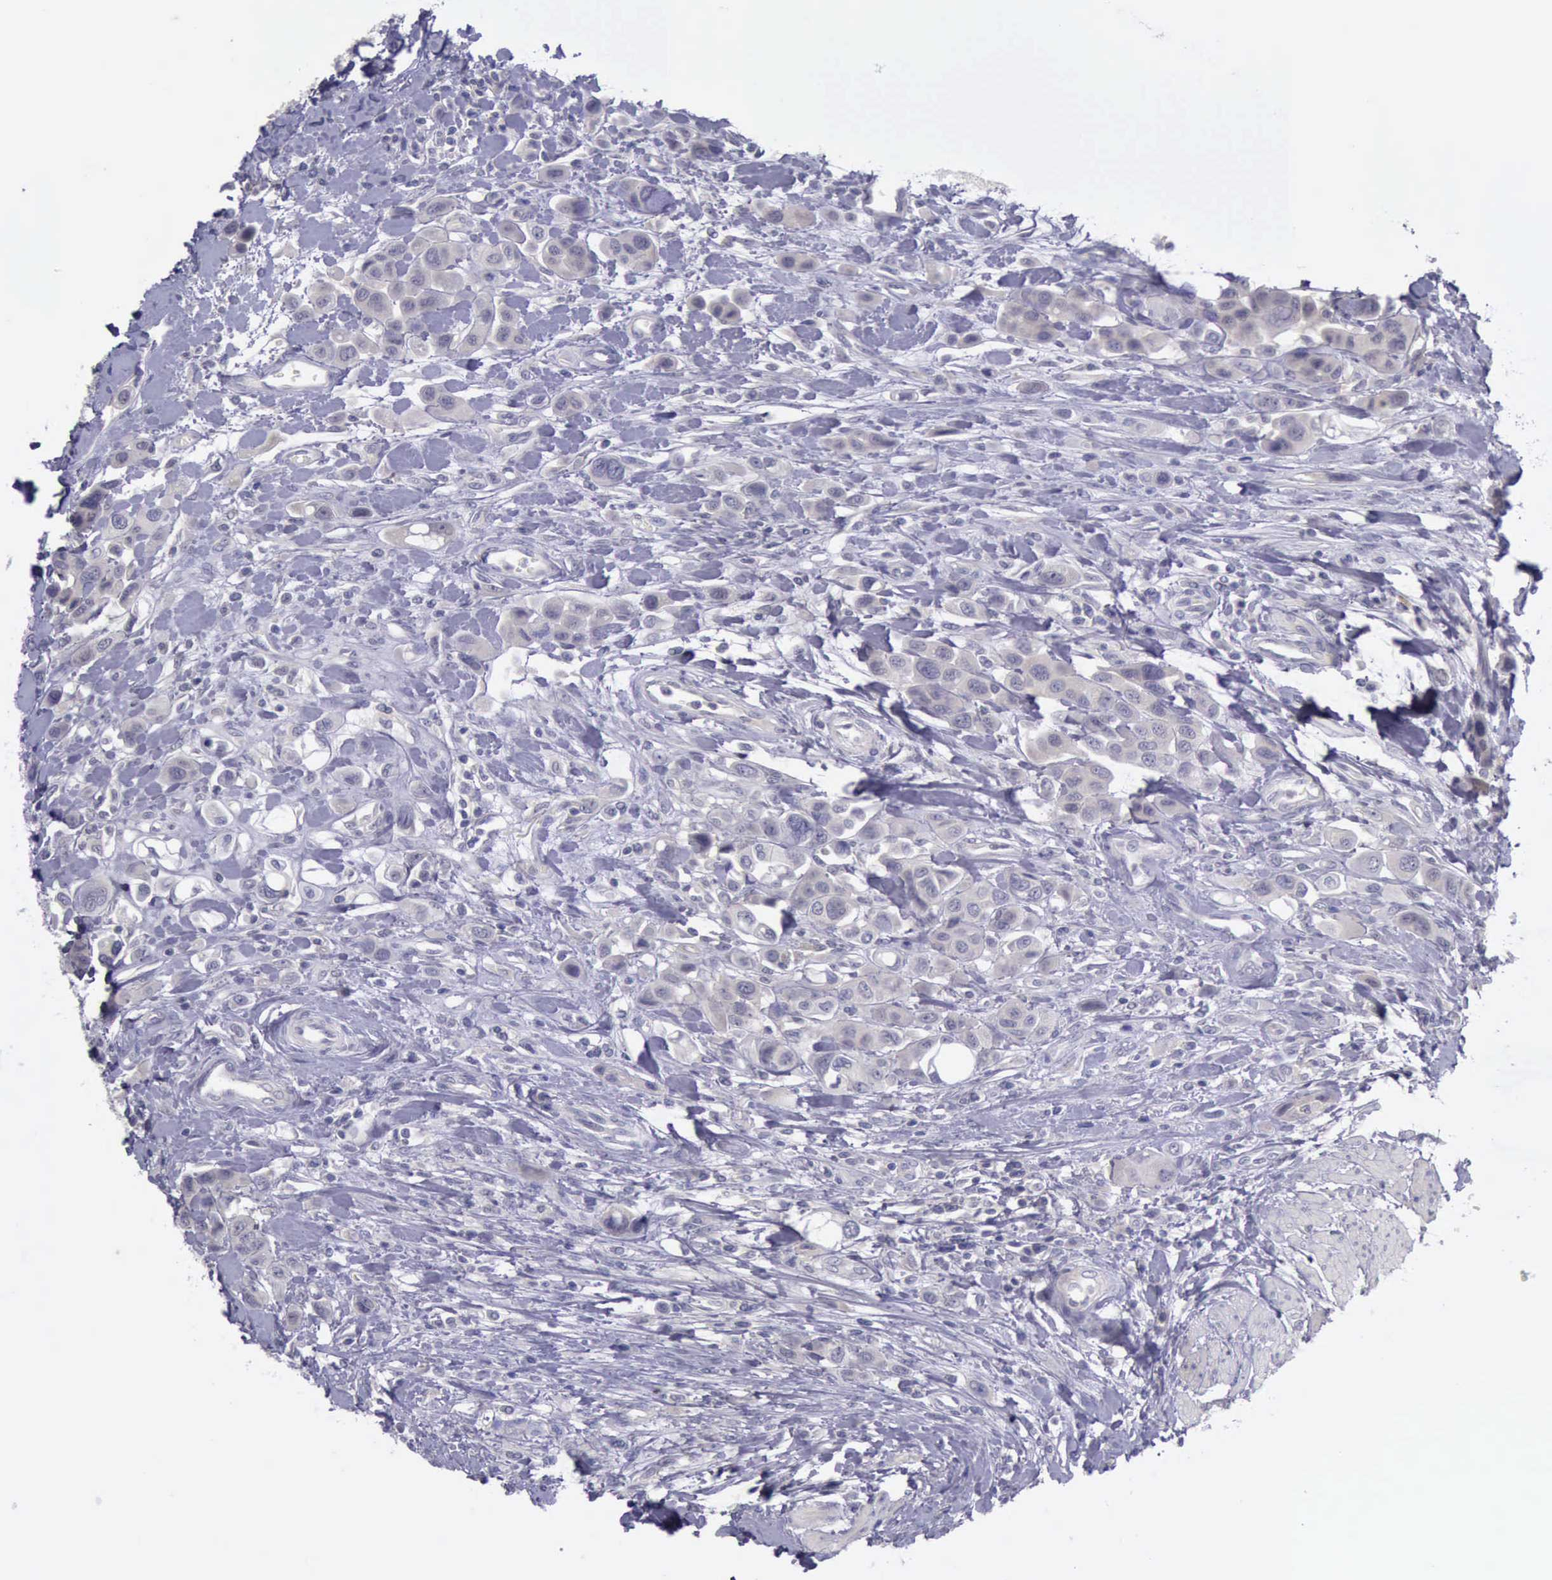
{"staining": {"intensity": "negative", "quantity": "none", "location": "none"}, "tissue": "urothelial cancer", "cell_type": "Tumor cells", "image_type": "cancer", "snomed": [{"axis": "morphology", "description": "Urothelial carcinoma, High grade"}, {"axis": "topography", "description": "Urinary bladder"}], "caption": "The histopathology image displays no significant staining in tumor cells of urothelial carcinoma (high-grade). (DAB (3,3'-diaminobenzidine) IHC with hematoxylin counter stain).", "gene": "ARNT2", "patient": {"sex": "male", "age": 50}}